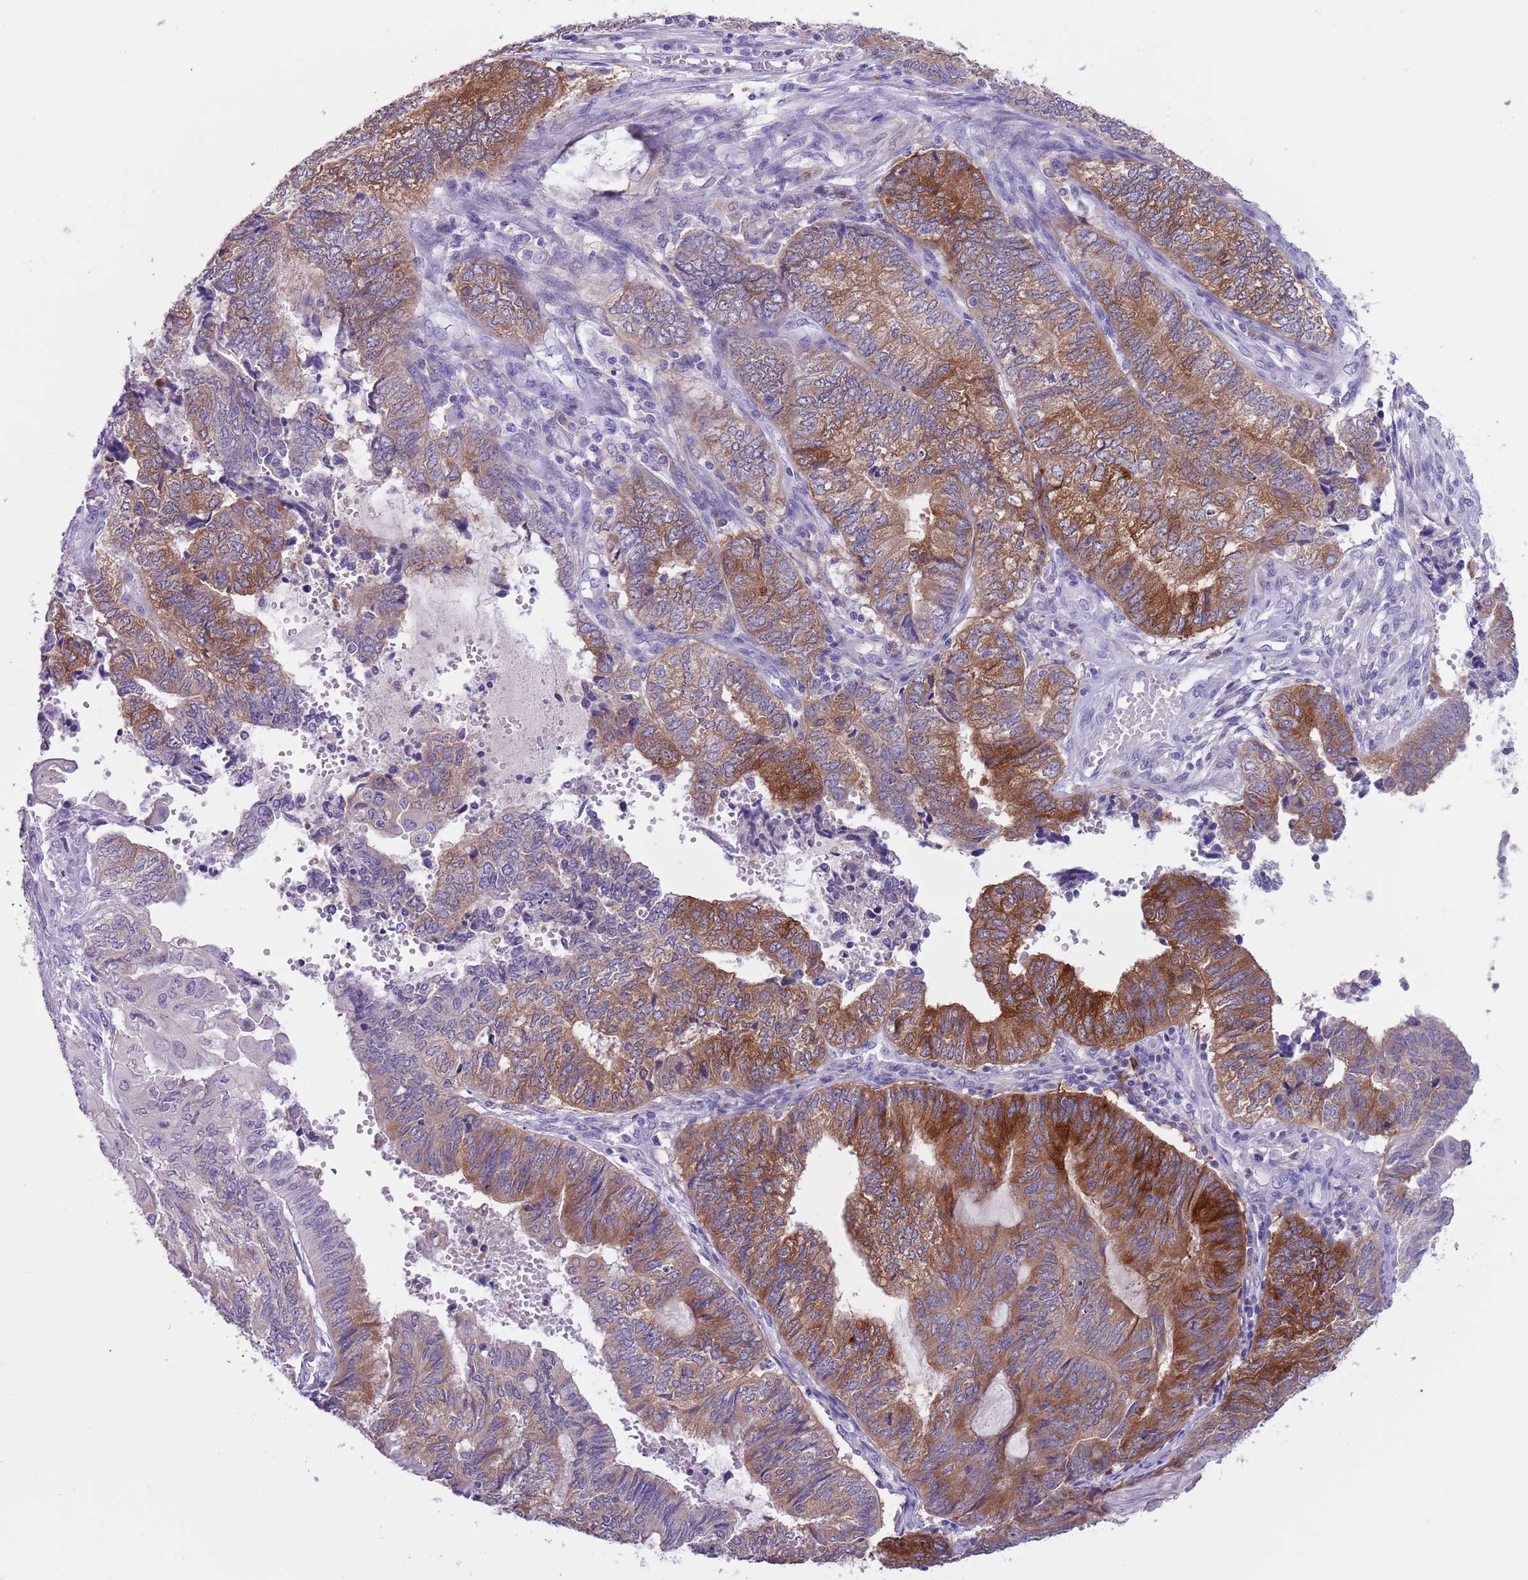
{"staining": {"intensity": "strong", "quantity": "25%-75%", "location": "cytoplasmic/membranous"}, "tissue": "endometrial cancer", "cell_type": "Tumor cells", "image_type": "cancer", "snomed": [{"axis": "morphology", "description": "Adenocarcinoma, NOS"}, {"axis": "topography", "description": "Uterus"}, {"axis": "topography", "description": "Endometrium"}], "caption": "Protein expression analysis of human adenocarcinoma (endometrial) reveals strong cytoplasmic/membranous staining in about 25%-75% of tumor cells. (DAB (3,3'-diaminobenzidine) = brown stain, brightfield microscopy at high magnification).", "gene": "PFKFB2", "patient": {"sex": "female", "age": 70}}